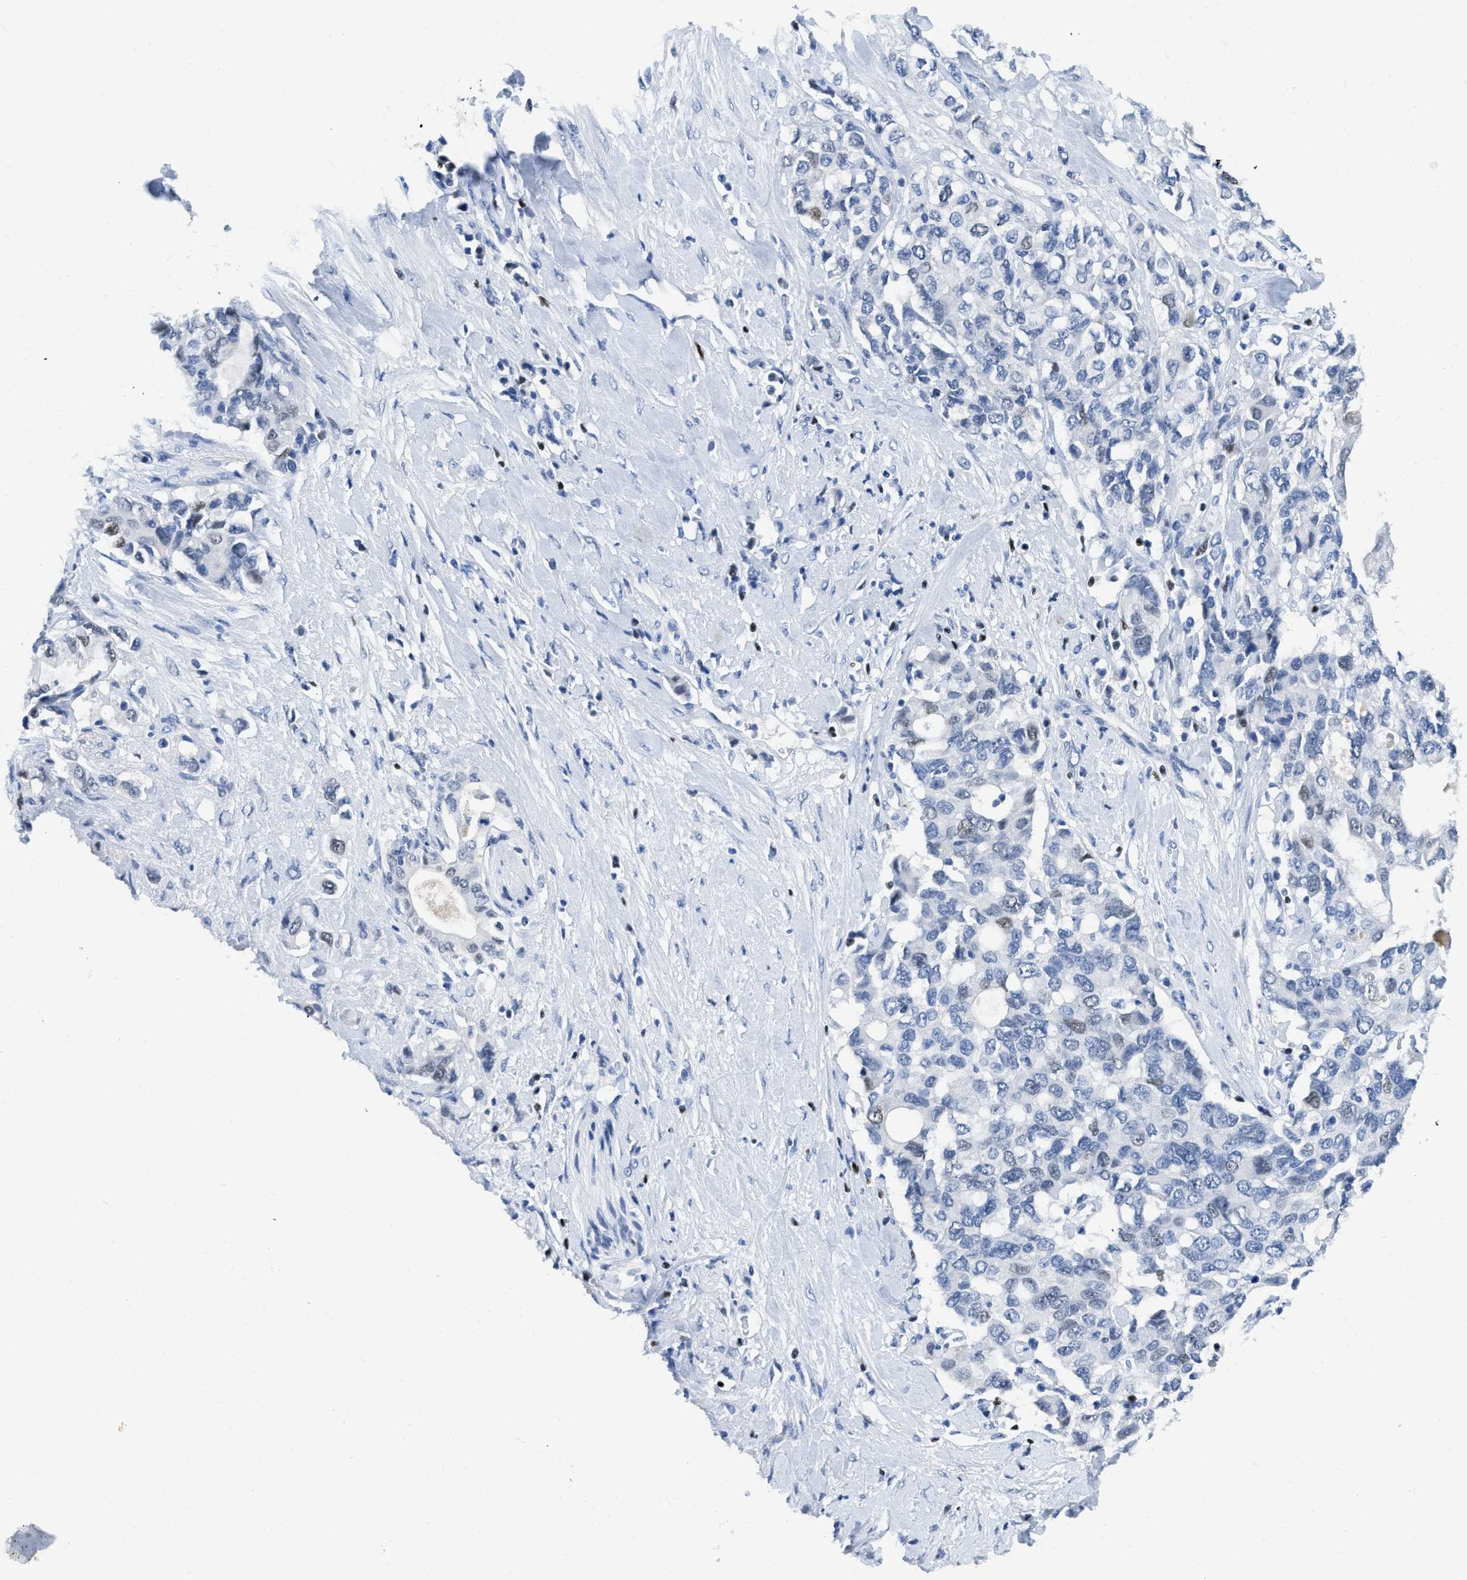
{"staining": {"intensity": "weak", "quantity": "<25%", "location": "nuclear"}, "tissue": "pancreatic cancer", "cell_type": "Tumor cells", "image_type": "cancer", "snomed": [{"axis": "morphology", "description": "Adenocarcinoma, NOS"}, {"axis": "topography", "description": "Pancreas"}], "caption": "There is no significant staining in tumor cells of pancreatic cancer (adenocarcinoma).", "gene": "TCF7", "patient": {"sex": "female", "age": 56}}